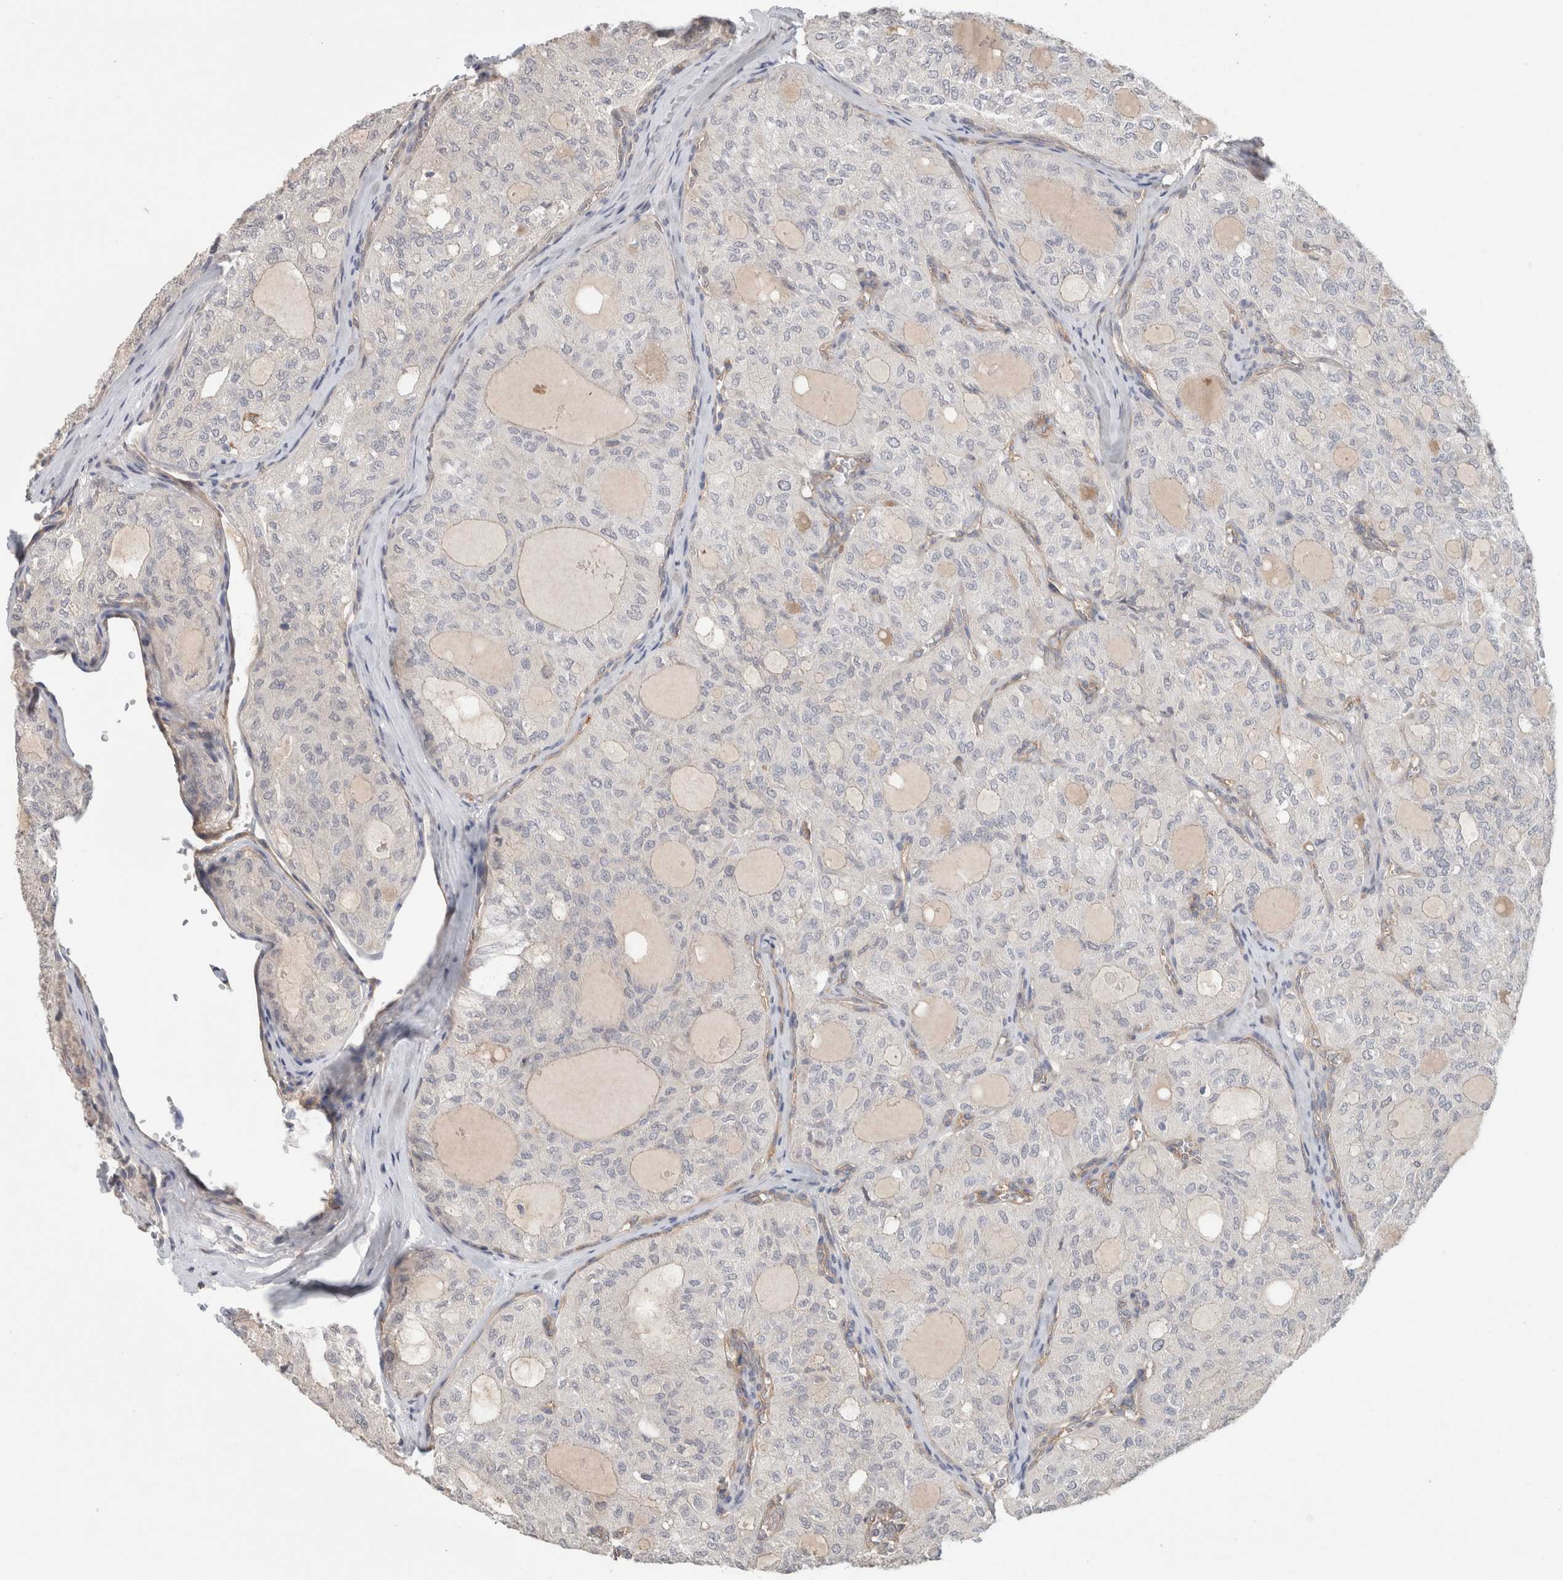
{"staining": {"intensity": "negative", "quantity": "none", "location": "none"}, "tissue": "thyroid cancer", "cell_type": "Tumor cells", "image_type": "cancer", "snomed": [{"axis": "morphology", "description": "Follicular adenoma carcinoma, NOS"}, {"axis": "topography", "description": "Thyroid gland"}], "caption": "The image reveals no staining of tumor cells in thyroid cancer. (Brightfield microscopy of DAB immunohistochemistry (IHC) at high magnification).", "gene": "RASAL2", "patient": {"sex": "male", "age": 75}}